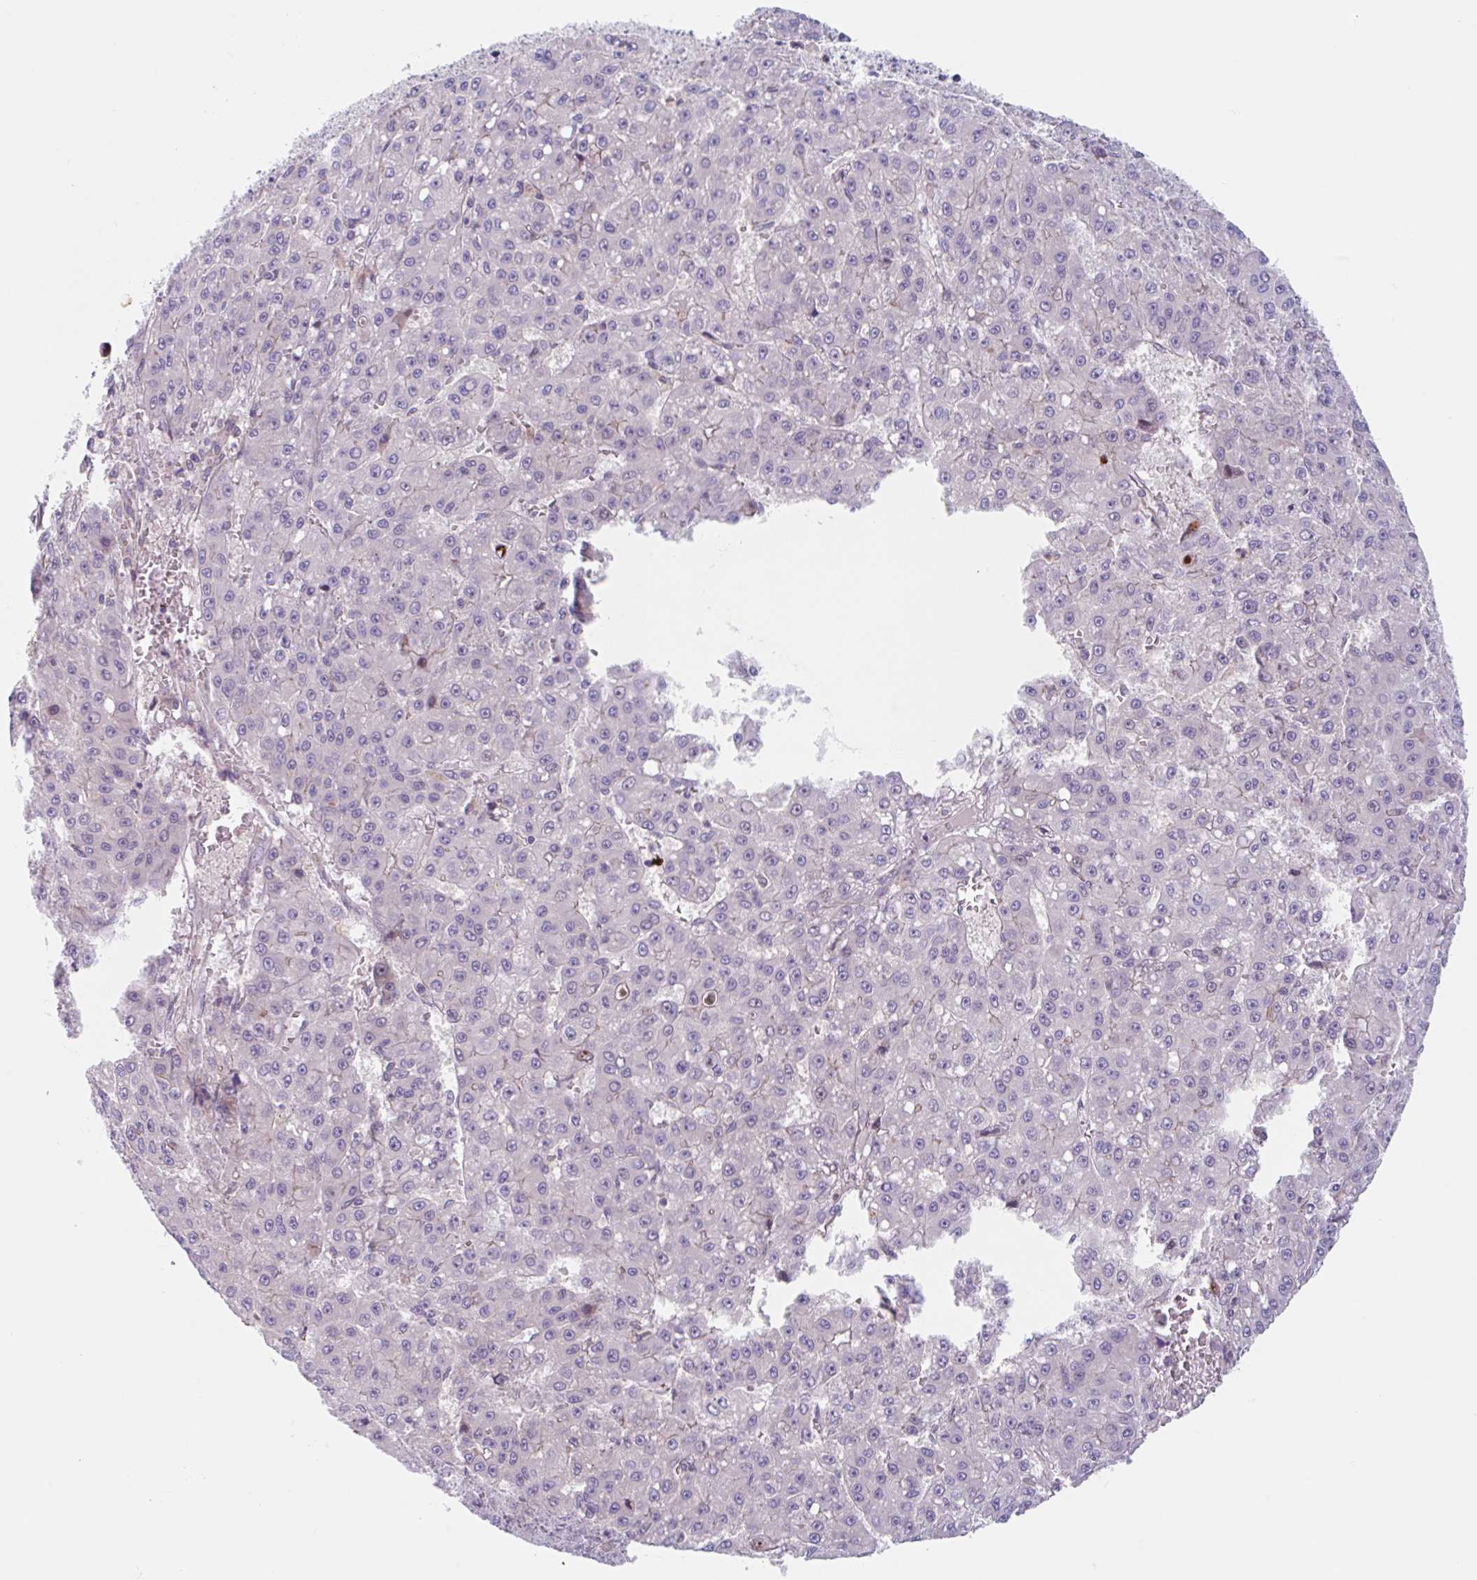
{"staining": {"intensity": "negative", "quantity": "none", "location": "none"}, "tissue": "liver cancer", "cell_type": "Tumor cells", "image_type": "cancer", "snomed": [{"axis": "morphology", "description": "Carcinoma, Hepatocellular, NOS"}, {"axis": "topography", "description": "Liver"}], "caption": "Hepatocellular carcinoma (liver) stained for a protein using immunohistochemistry (IHC) displays no staining tumor cells.", "gene": "TMEM86A", "patient": {"sex": "male", "age": 70}}